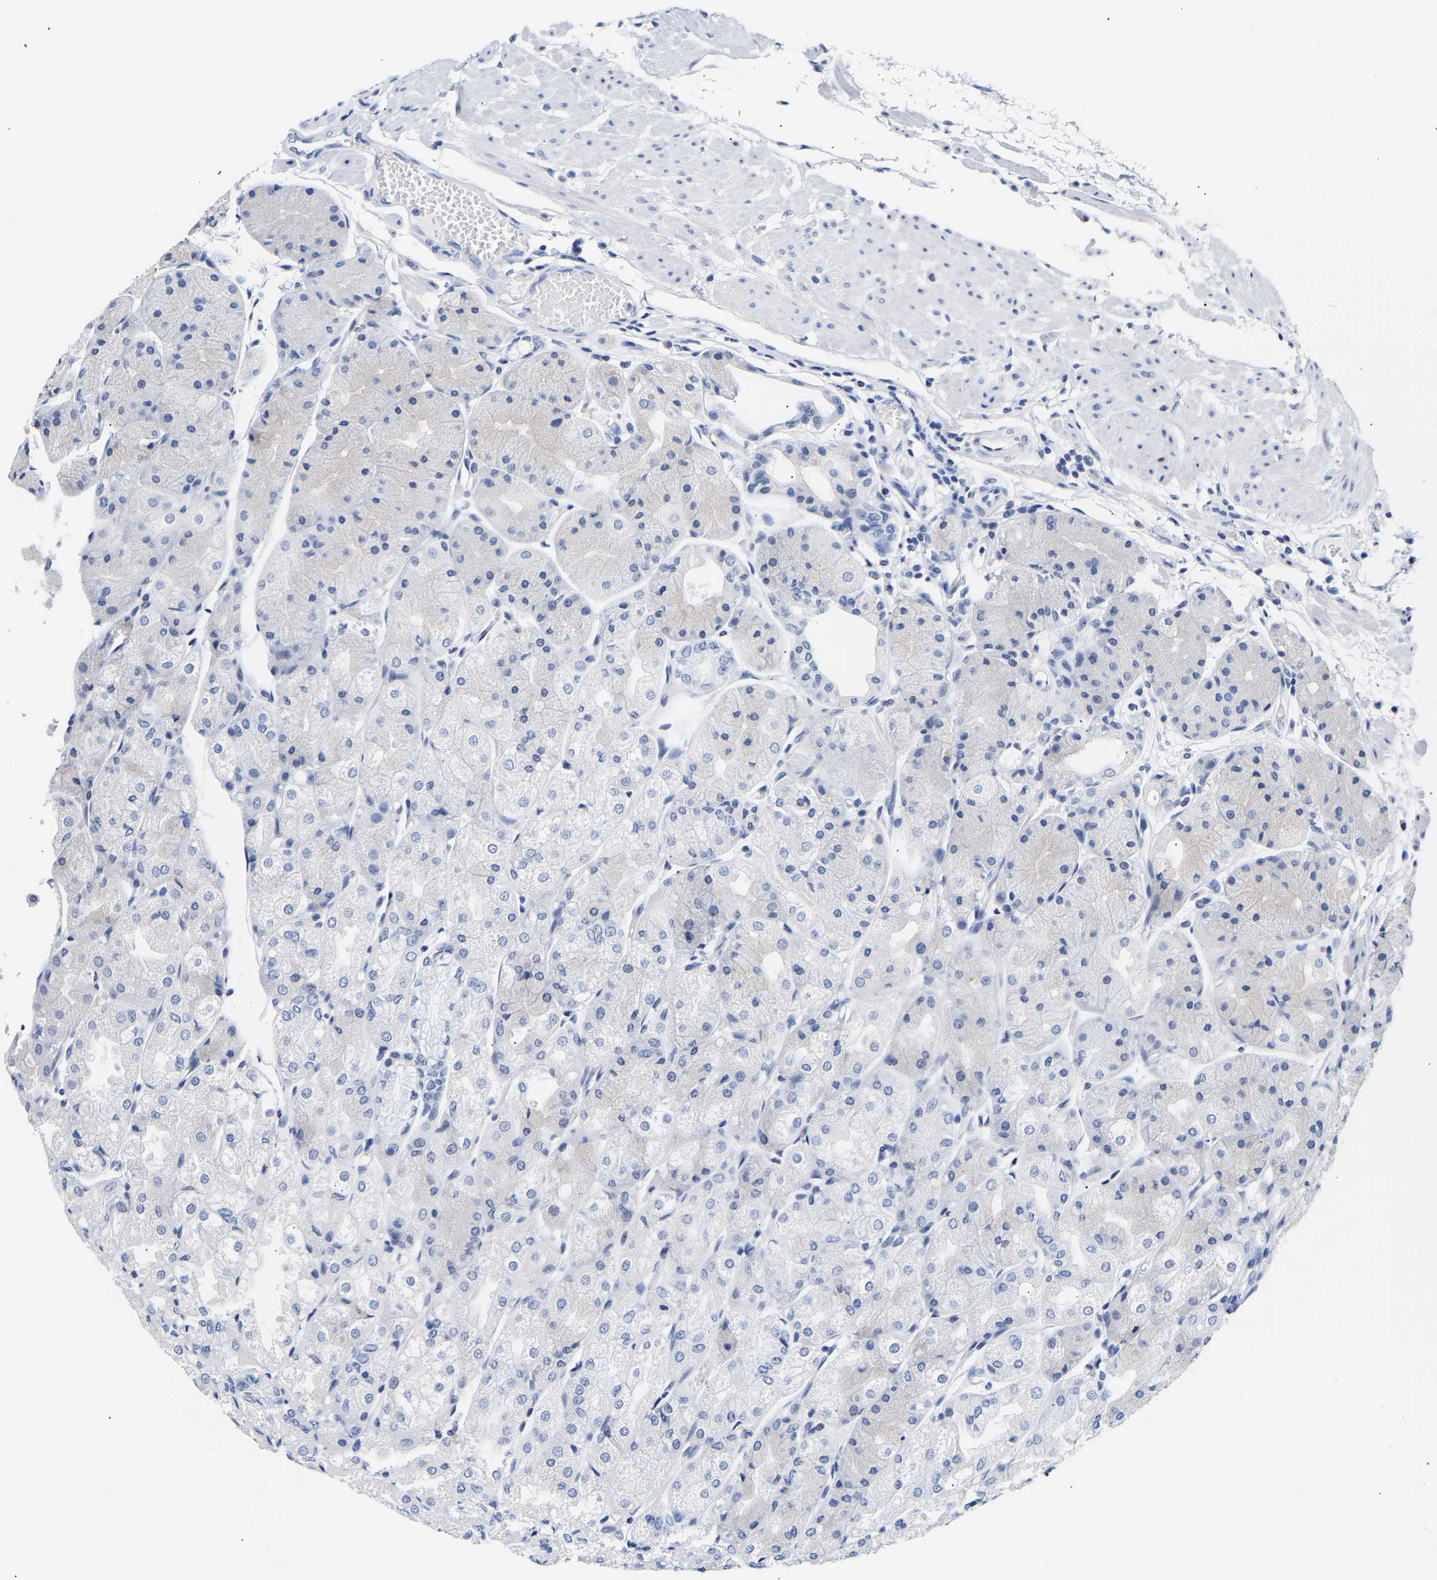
{"staining": {"intensity": "negative", "quantity": "none", "location": "none"}, "tissue": "stomach", "cell_type": "Glandular cells", "image_type": "normal", "snomed": [{"axis": "morphology", "description": "Normal tissue, NOS"}, {"axis": "topography", "description": "Stomach, upper"}], "caption": "A high-resolution image shows IHC staining of benign stomach, which shows no significant staining in glandular cells. The staining is performed using DAB brown chromogen with nuclei counter-stained in using hematoxylin.", "gene": "SPINK2", "patient": {"sex": "male", "age": 72}}